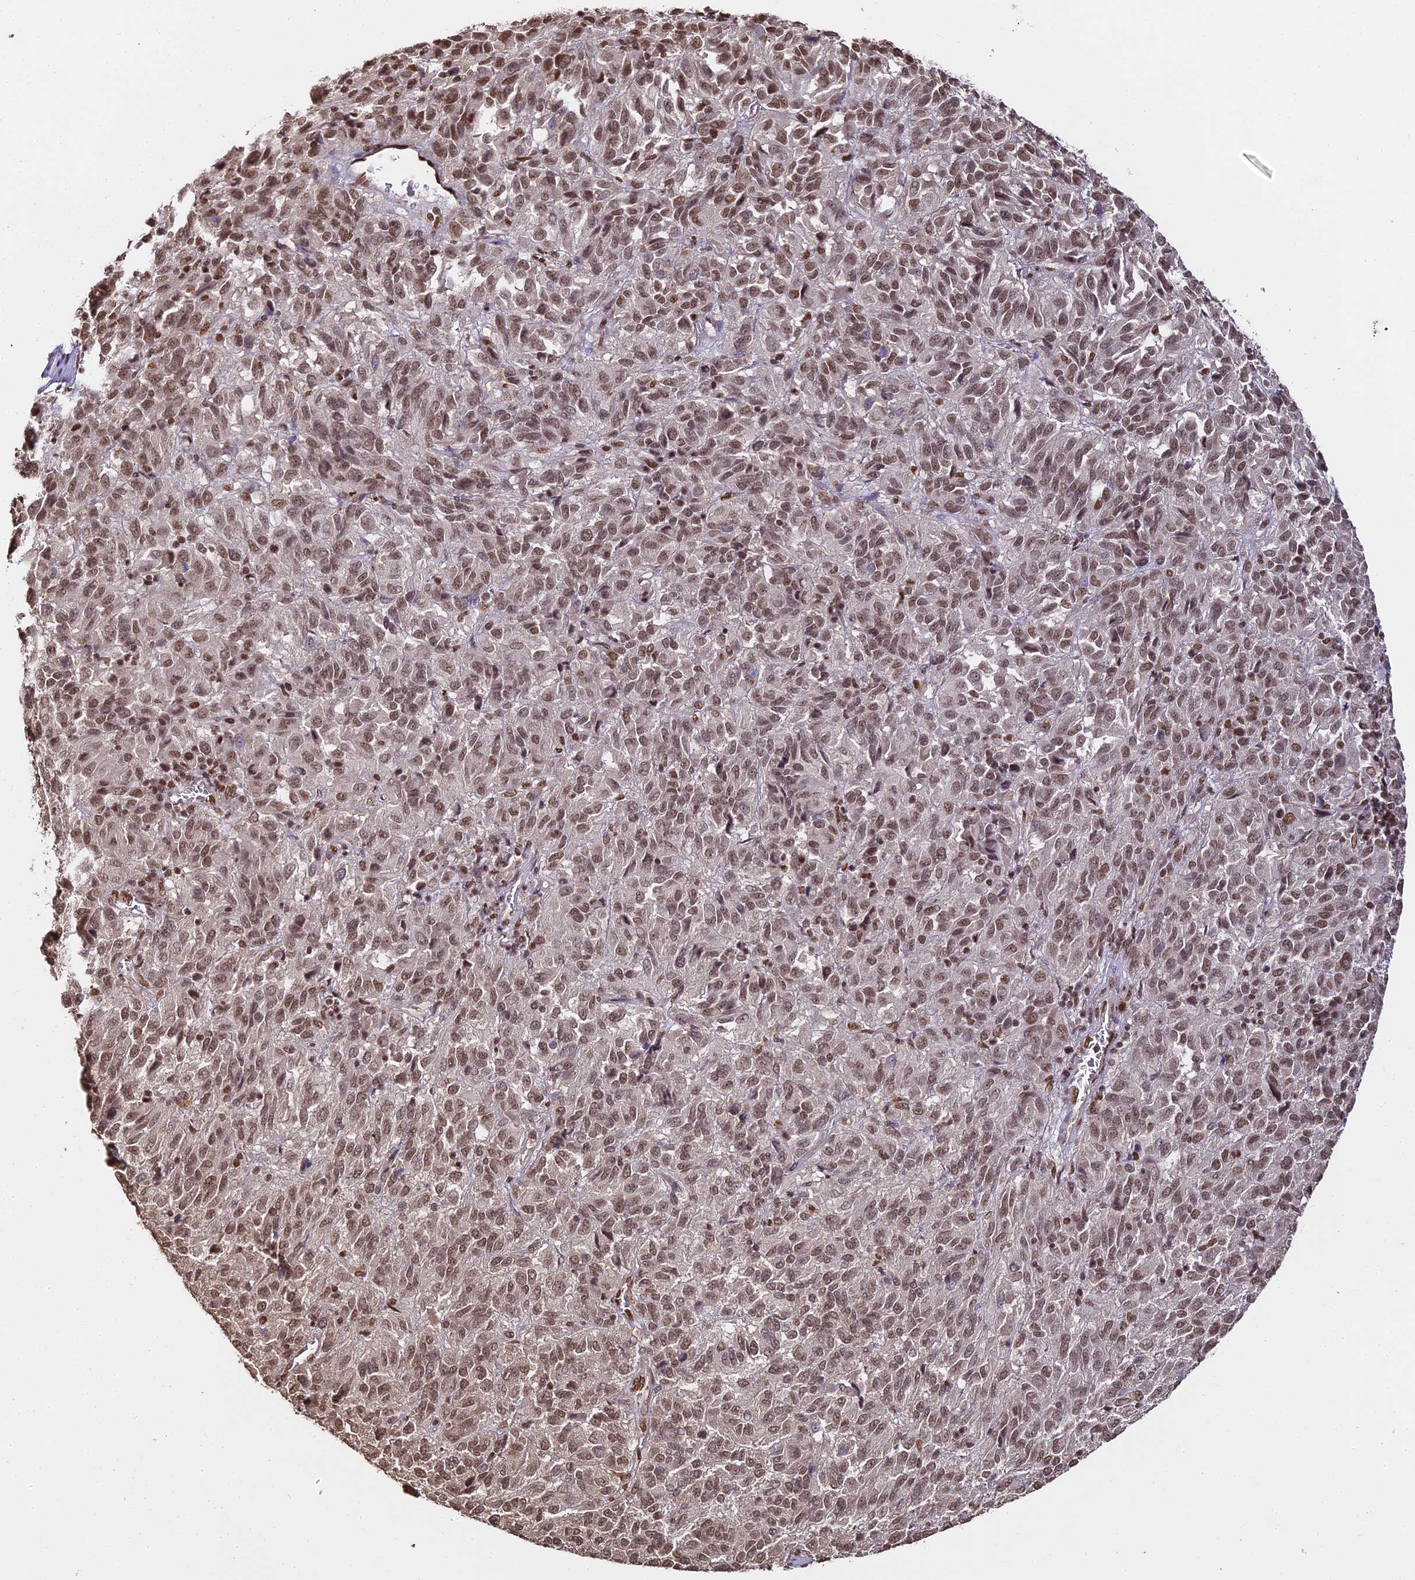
{"staining": {"intensity": "moderate", "quantity": ">75%", "location": "nuclear"}, "tissue": "melanoma", "cell_type": "Tumor cells", "image_type": "cancer", "snomed": [{"axis": "morphology", "description": "Malignant melanoma, Metastatic site"}, {"axis": "topography", "description": "Lung"}], "caption": "Immunohistochemistry (DAB) staining of melanoma displays moderate nuclear protein expression in about >75% of tumor cells.", "gene": "HNRNPA1", "patient": {"sex": "male", "age": 64}}